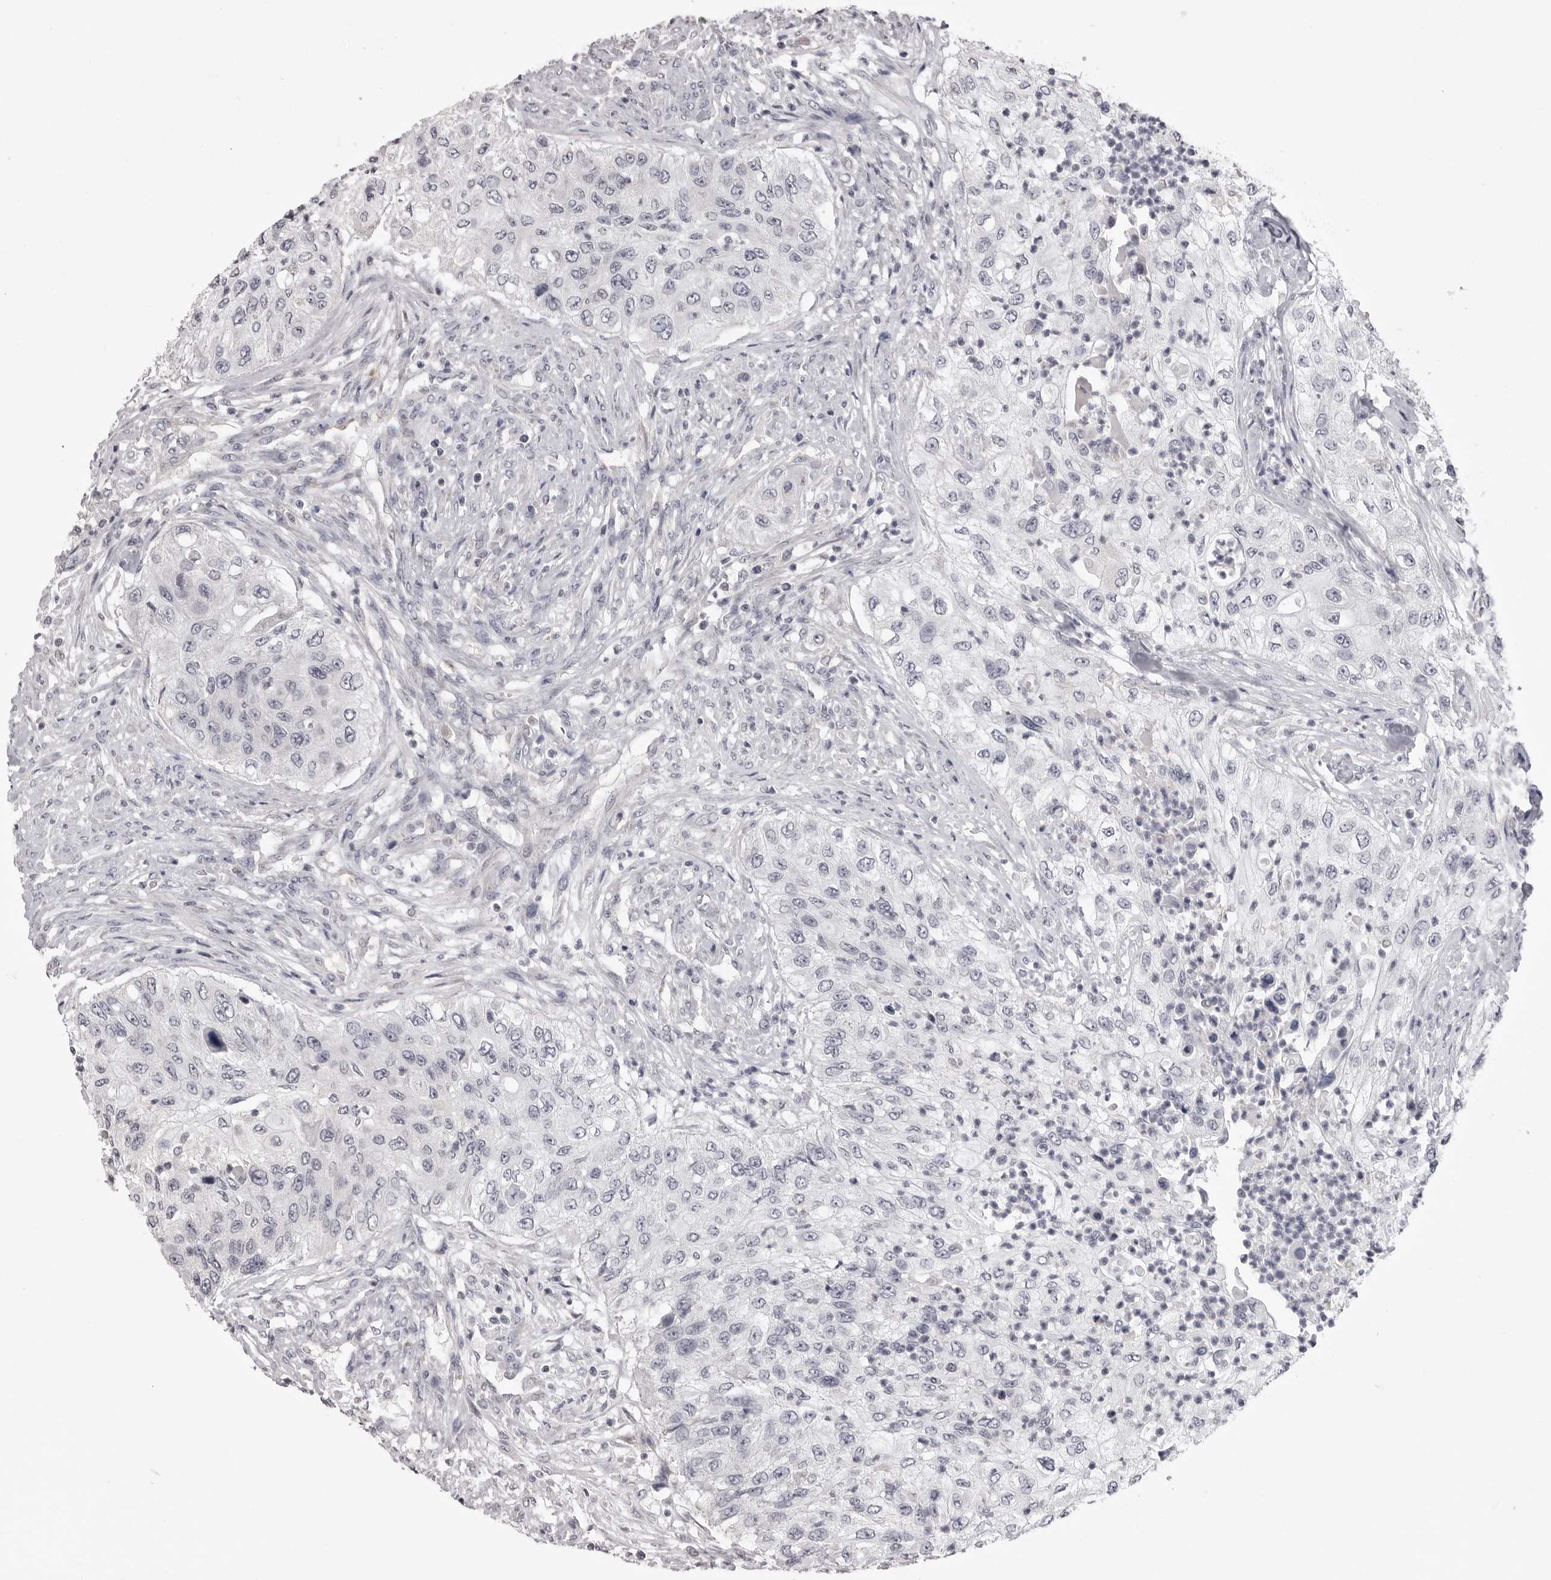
{"staining": {"intensity": "negative", "quantity": "none", "location": "none"}, "tissue": "urothelial cancer", "cell_type": "Tumor cells", "image_type": "cancer", "snomed": [{"axis": "morphology", "description": "Urothelial carcinoma, High grade"}, {"axis": "topography", "description": "Urinary bladder"}], "caption": "Image shows no significant protein positivity in tumor cells of urothelial cancer. (DAB (3,3'-diaminobenzidine) immunohistochemistry, high magnification).", "gene": "GPN2", "patient": {"sex": "female", "age": 60}}